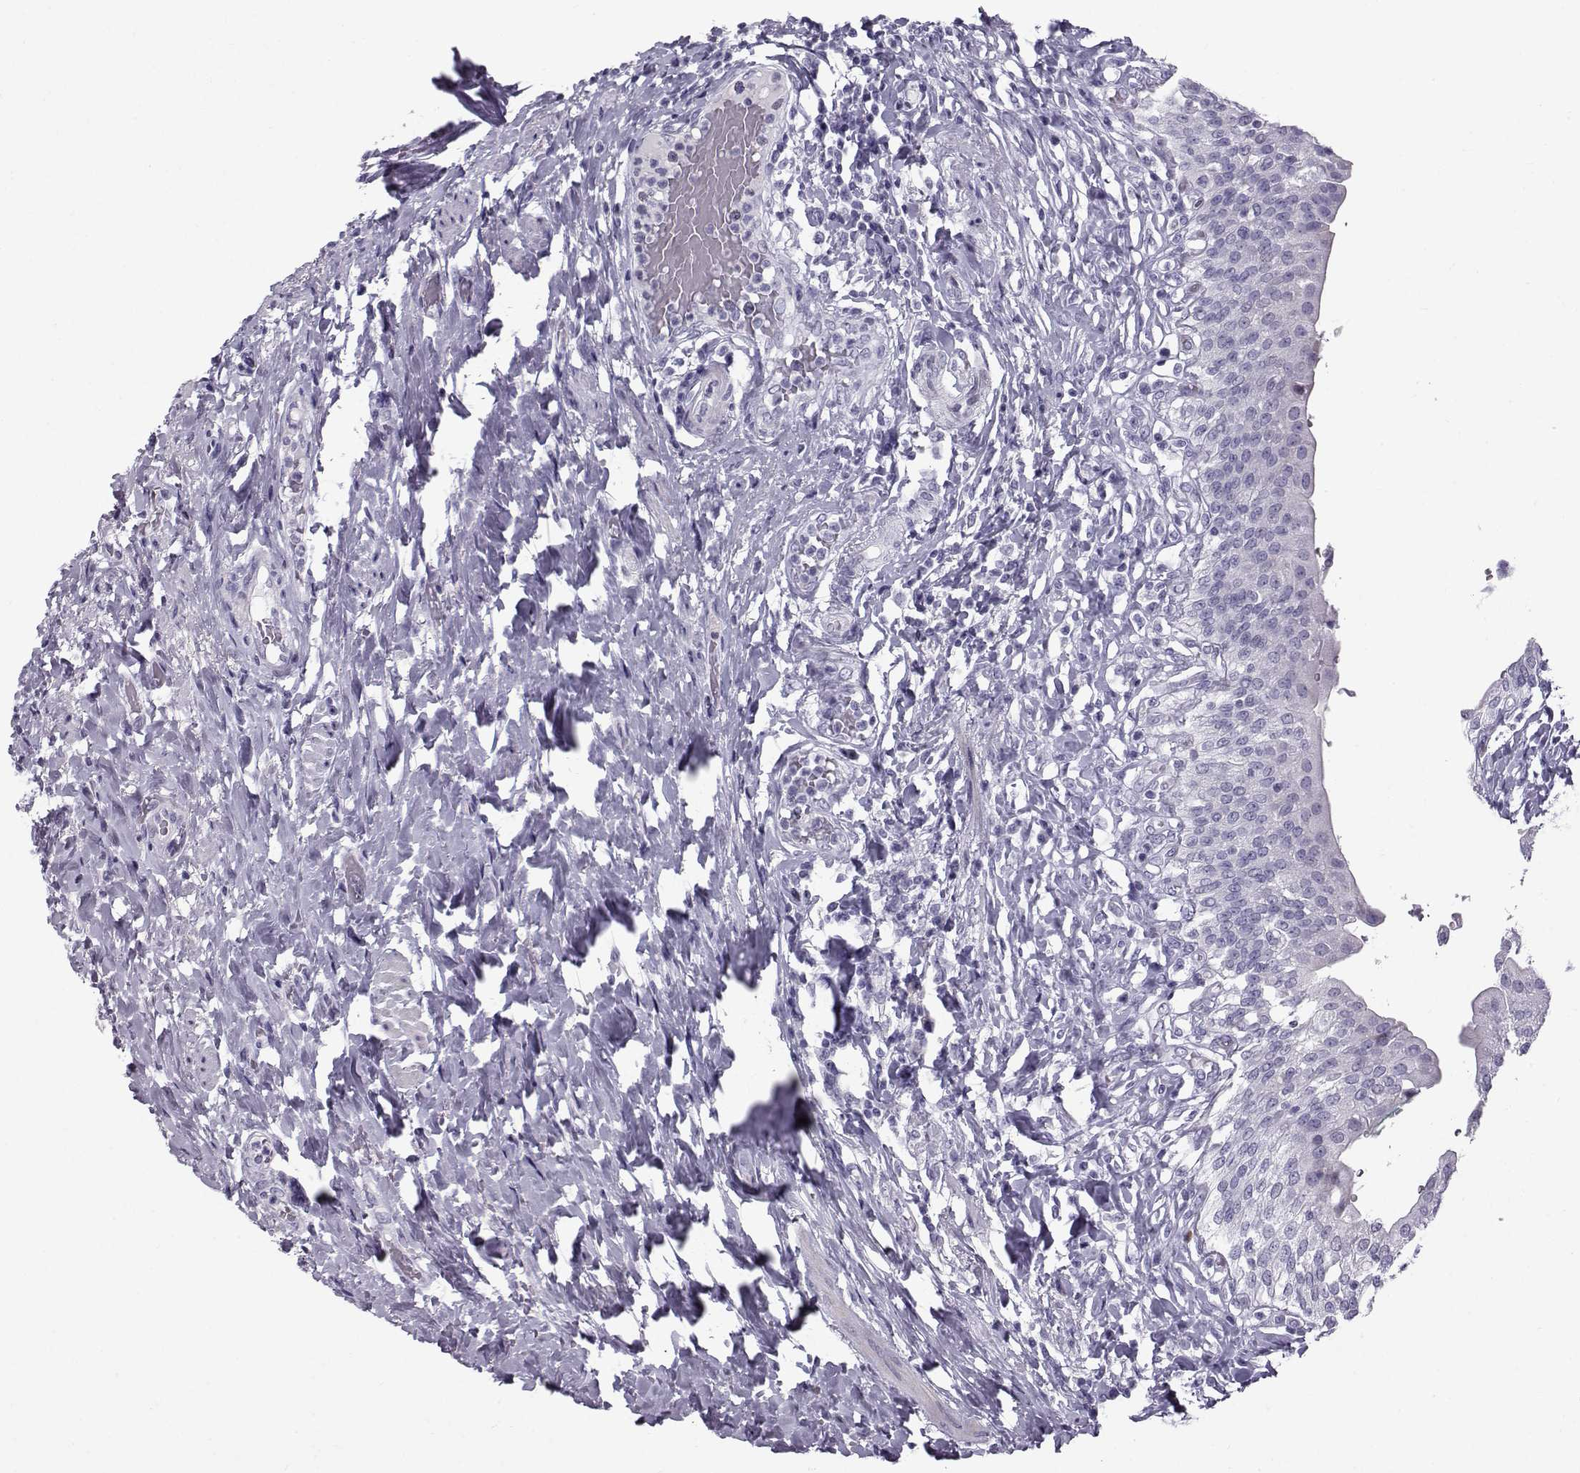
{"staining": {"intensity": "negative", "quantity": "none", "location": "none"}, "tissue": "urinary bladder", "cell_type": "Urothelial cells", "image_type": "normal", "snomed": [{"axis": "morphology", "description": "Normal tissue, NOS"}, {"axis": "morphology", "description": "Inflammation, NOS"}, {"axis": "topography", "description": "Urinary bladder"}], "caption": "Immunohistochemical staining of normal urinary bladder exhibits no significant staining in urothelial cells. The staining was performed using DAB (3,3'-diaminobenzidine) to visualize the protein expression in brown, while the nuclei were stained in blue with hematoxylin (Magnification: 20x).", "gene": "DMRT3", "patient": {"sex": "male", "age": 64}}